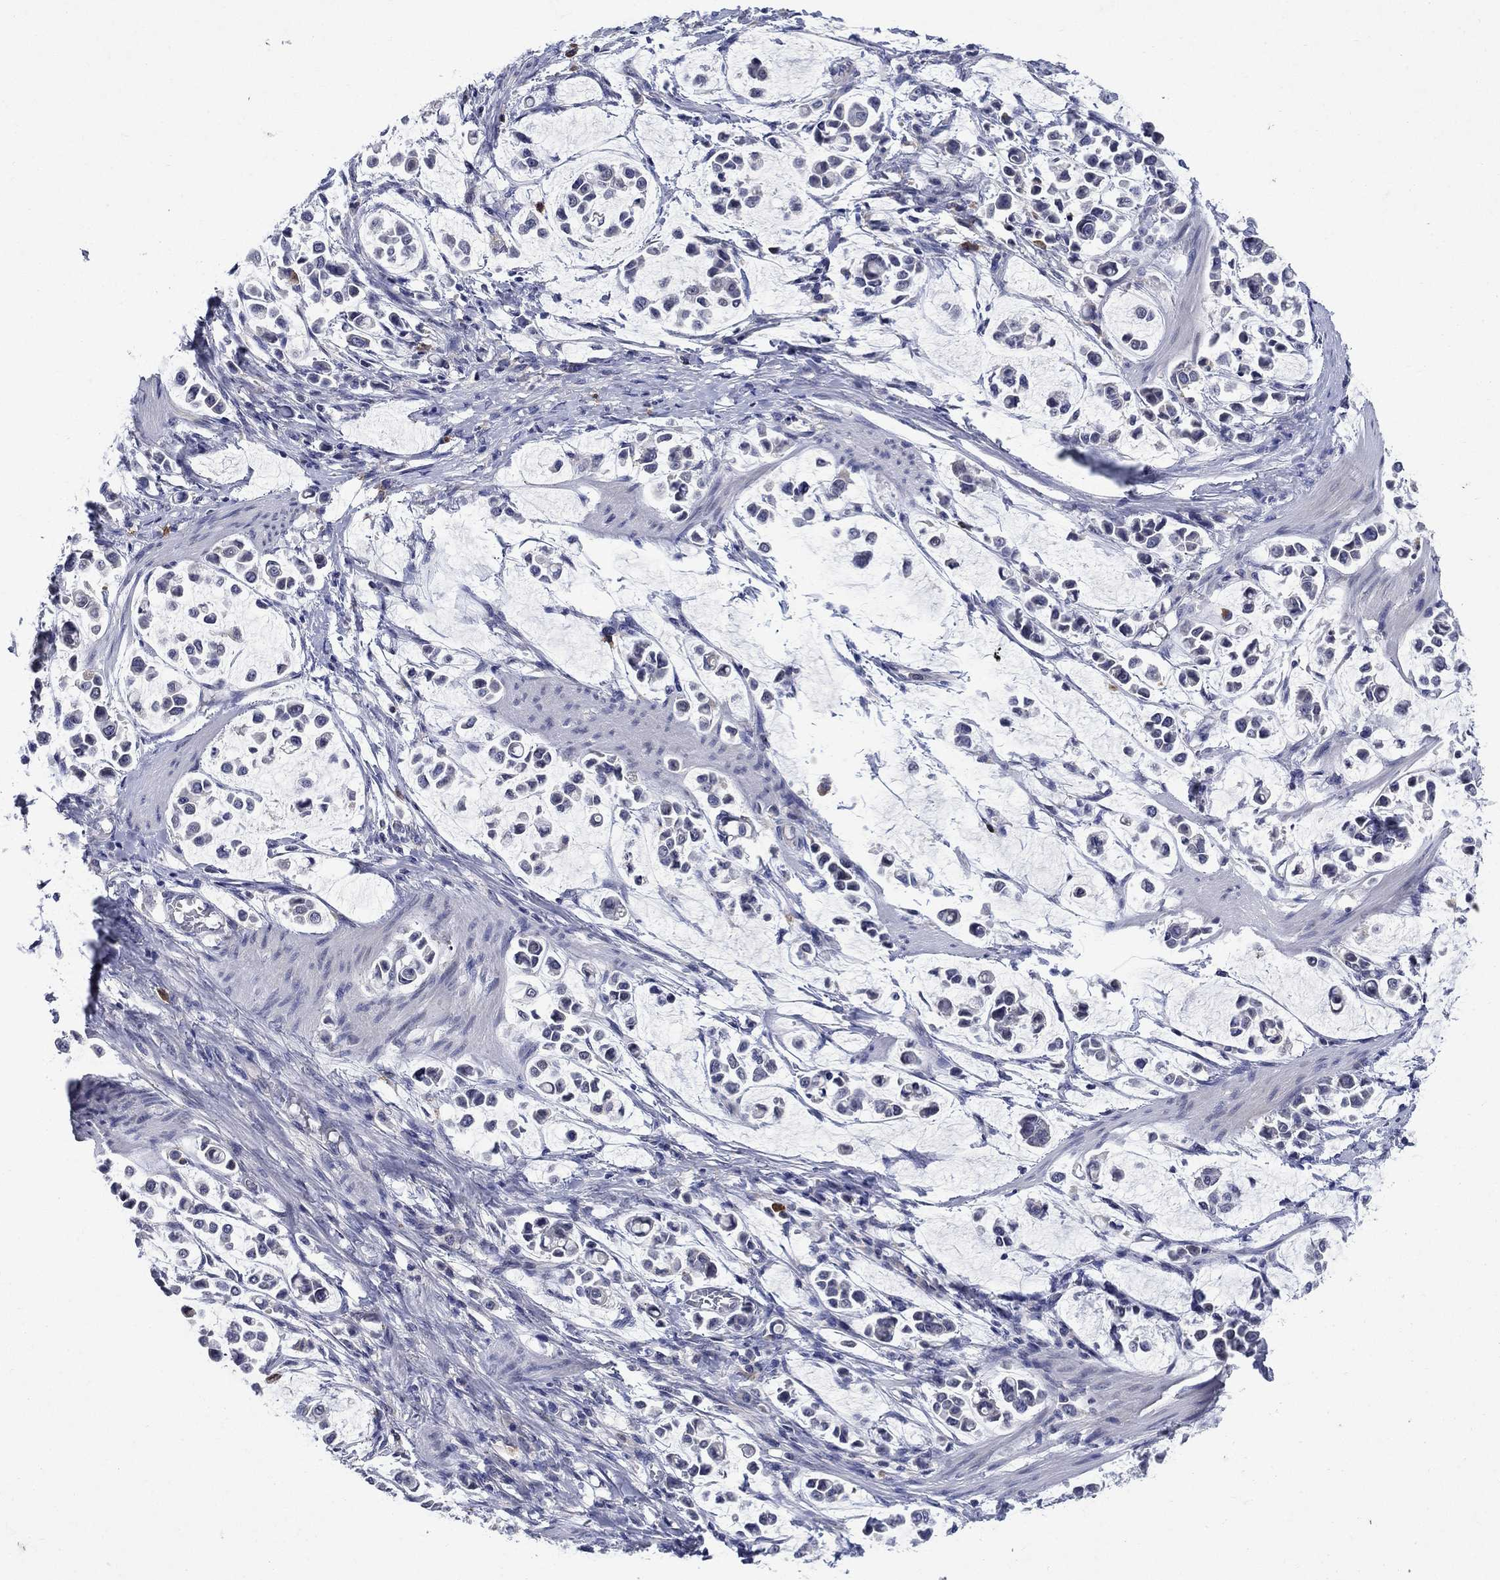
{"staining": {"intensity": "negative", "quantity": "none", "location": "none"}, "tissue": "stomach cancer", "cell_type": "Tumor cells", "image_type": "cancer", "snomed": [{"axis": "morphology", "description": "Adenocarcinoma, NOS"}, {"axis": "topography", "description": "Stomach"}], "caption": "Immunohistochemistry (IHC) of human adenocarcinoma (stomach) shows no staining in tumor cells.", "gene": "STAB2", "patient": {"sex": "male", "age": 82}}